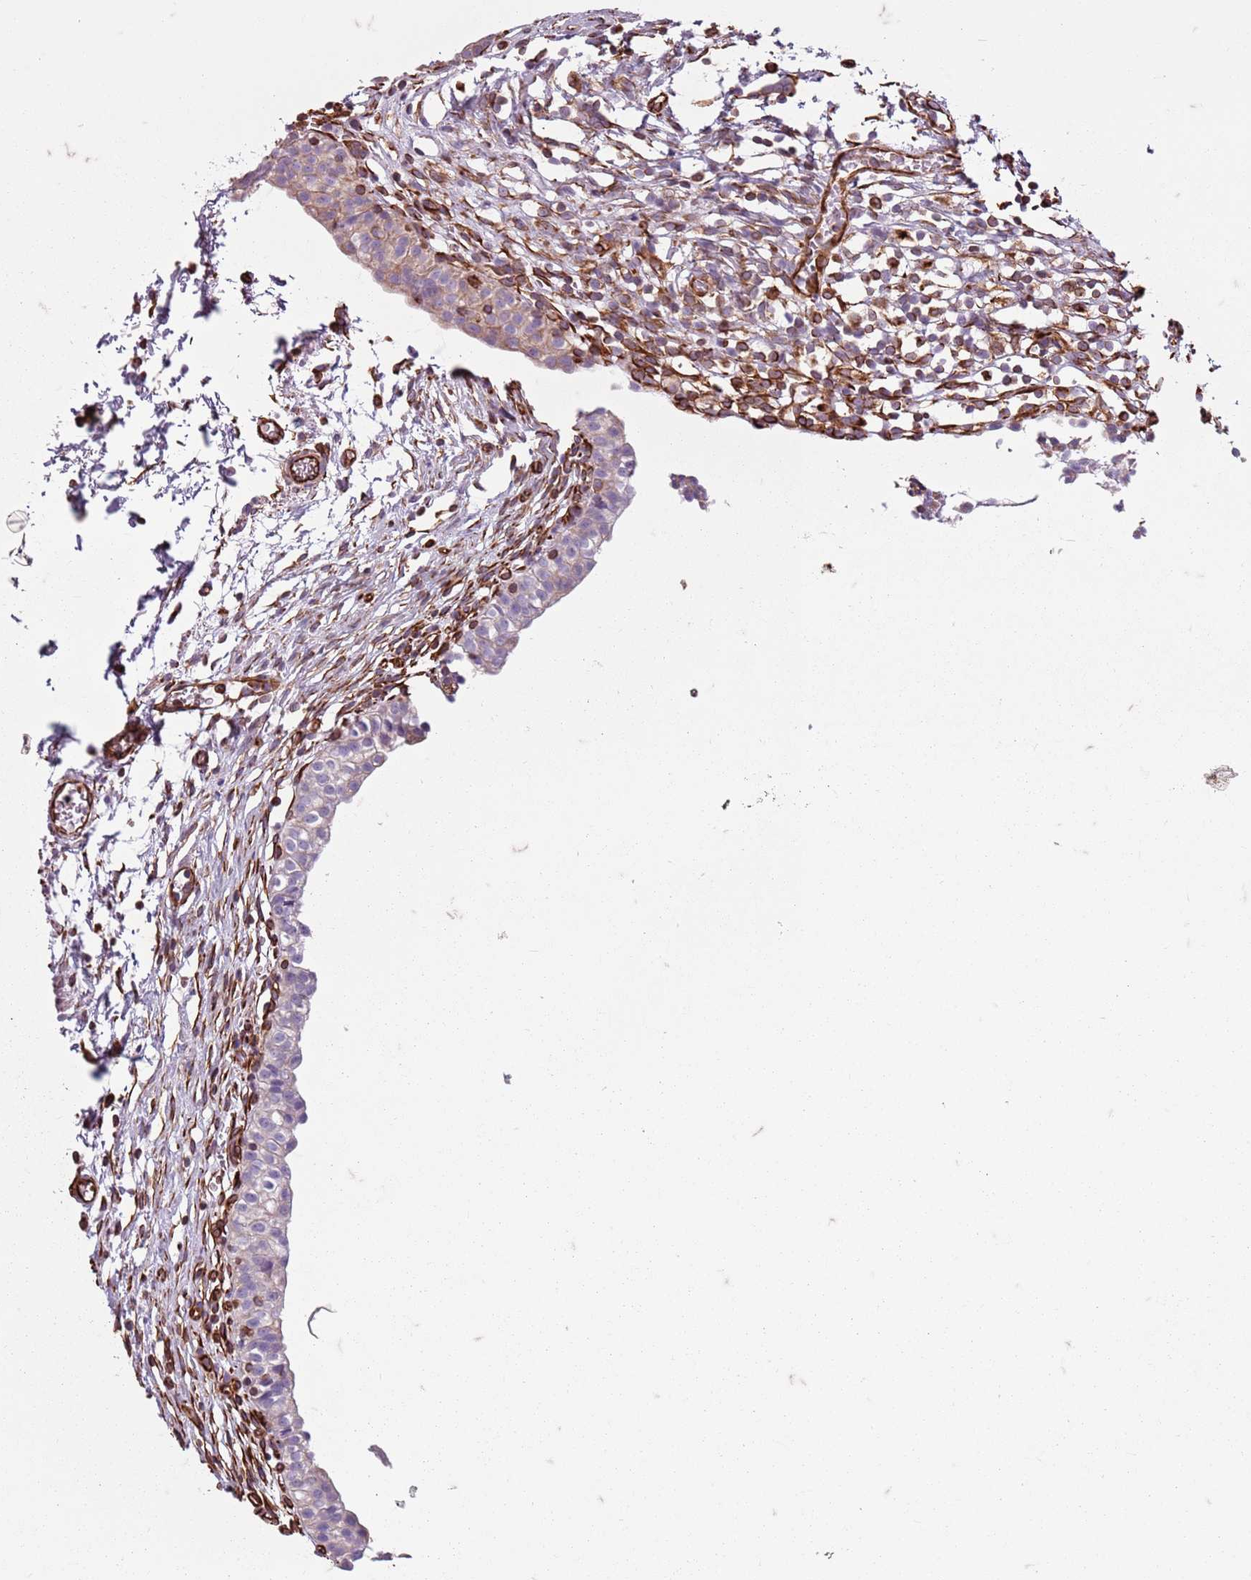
{"staining": {"intensity": "negative", "quantity": "none", "location": "none"}, "tissue": "urinary bladder", "cell_type": "Urothelial cells", "image_type": "normal", "snomed": [{"axis": "morphology", "description": "Normal tissue, NOS"}, {"axis": "topography", "description": "Urinary bladder"}, {"axis": "topography", "description": "Peripheral nerve tissue"}], "caption": "The micrograph displays no significant expression in urothelial cells of urinary bladder. (DAB IHC visualized using brightfield microscopy, high magnification).", "gene": "TAS2R38", "patient": {"sex": "male", "age": 55}}